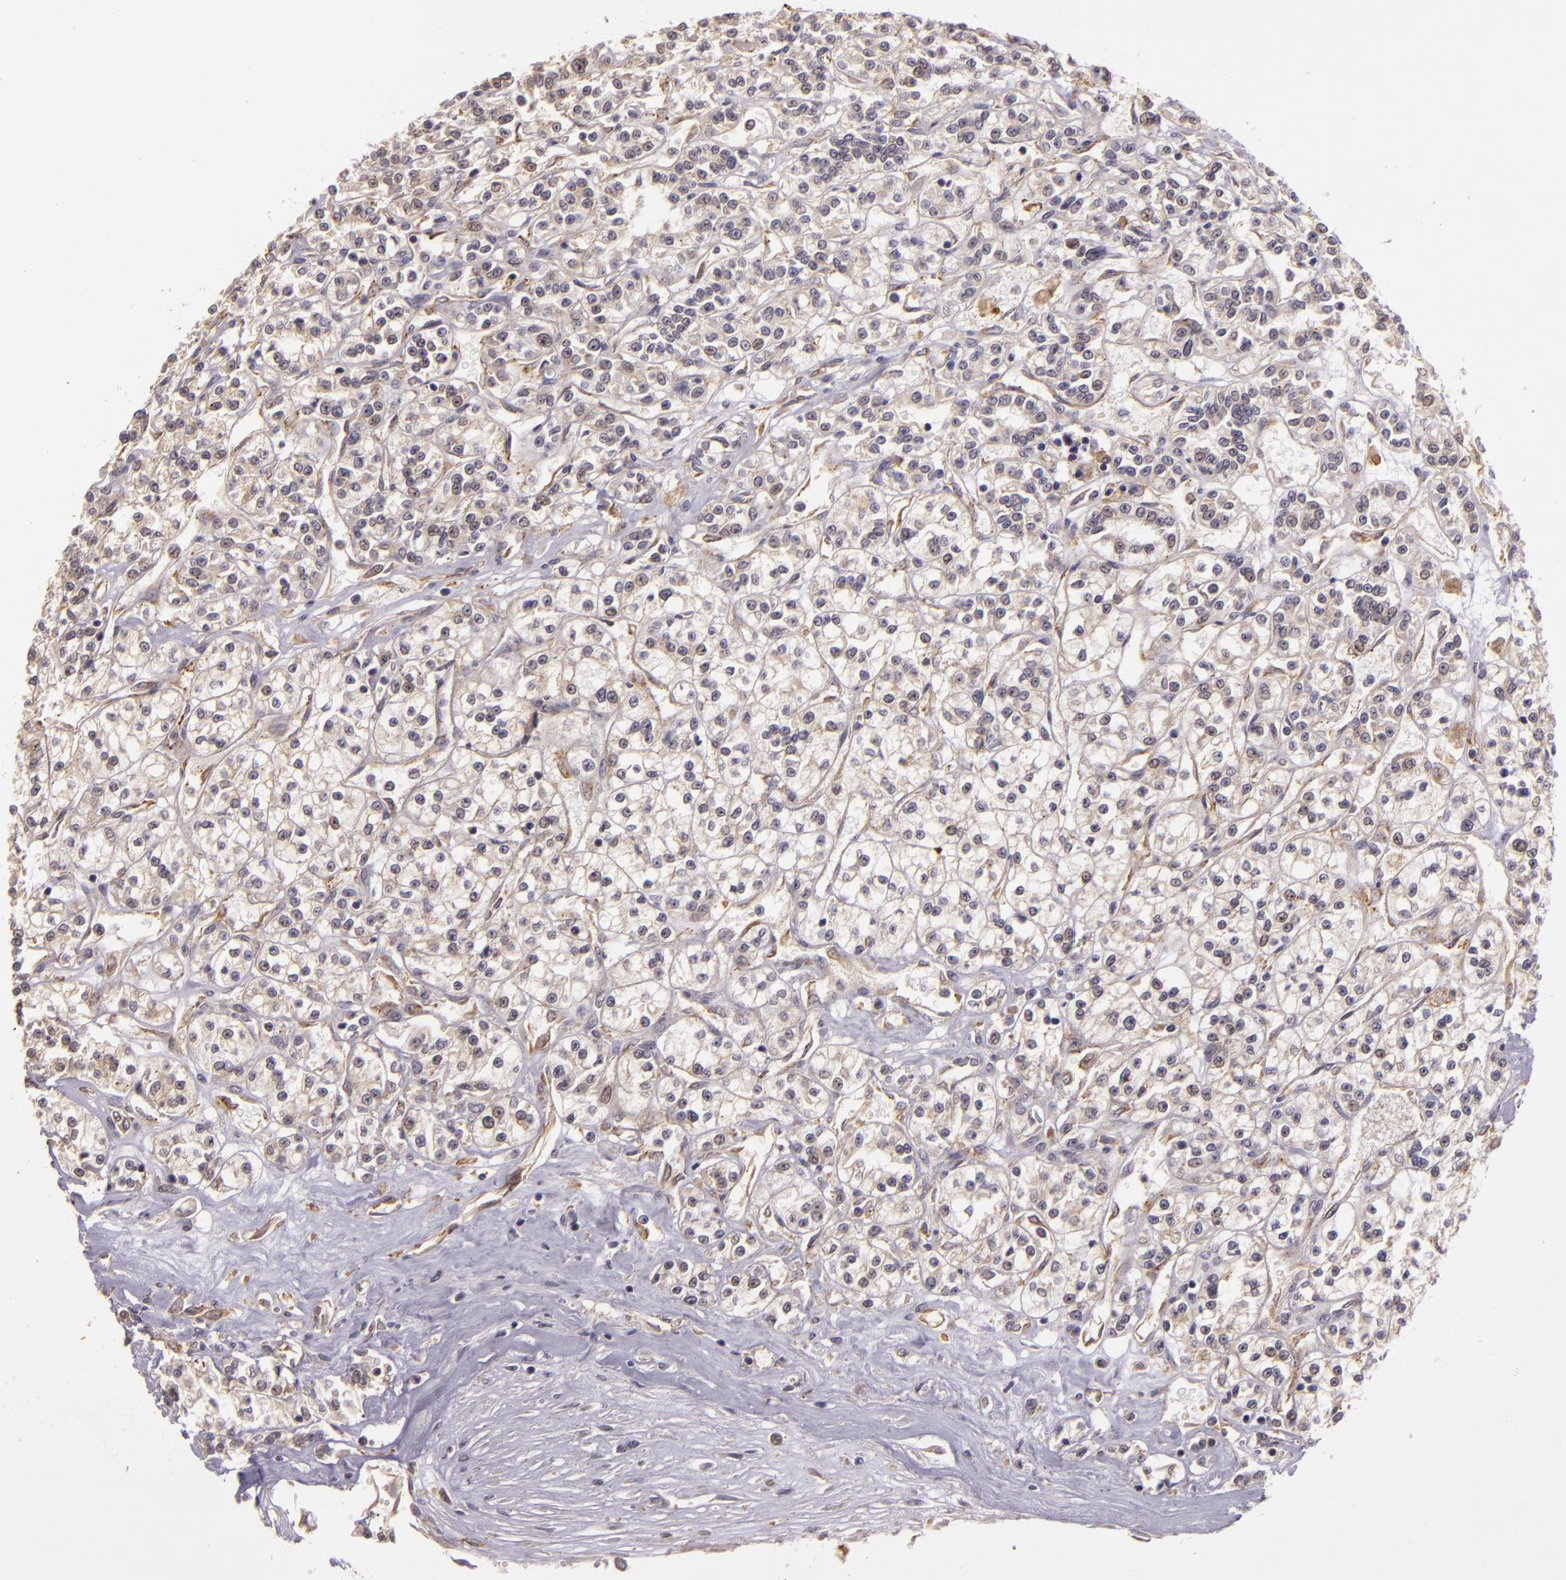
{"staining": {"intensity": "negative", "quantity": "none", "location": "none"}, "tissue": "renal cancer", "cell_type": "Tumor cells", "image_type": "cancer", "snomed": [{"axis": "morphology", "description": "Adenocarcinoma, NOS"}, {"axis": "topography", "description": "Kidney"}], "caption": "High power microscopy photomicrograph of an immunohistochemistry photomicrograph of renal adenocarcinoma, revealing no significant staining in tumor cells.", "gene": "SYTL4", "patient": {"sex": "female", "age": 76}}